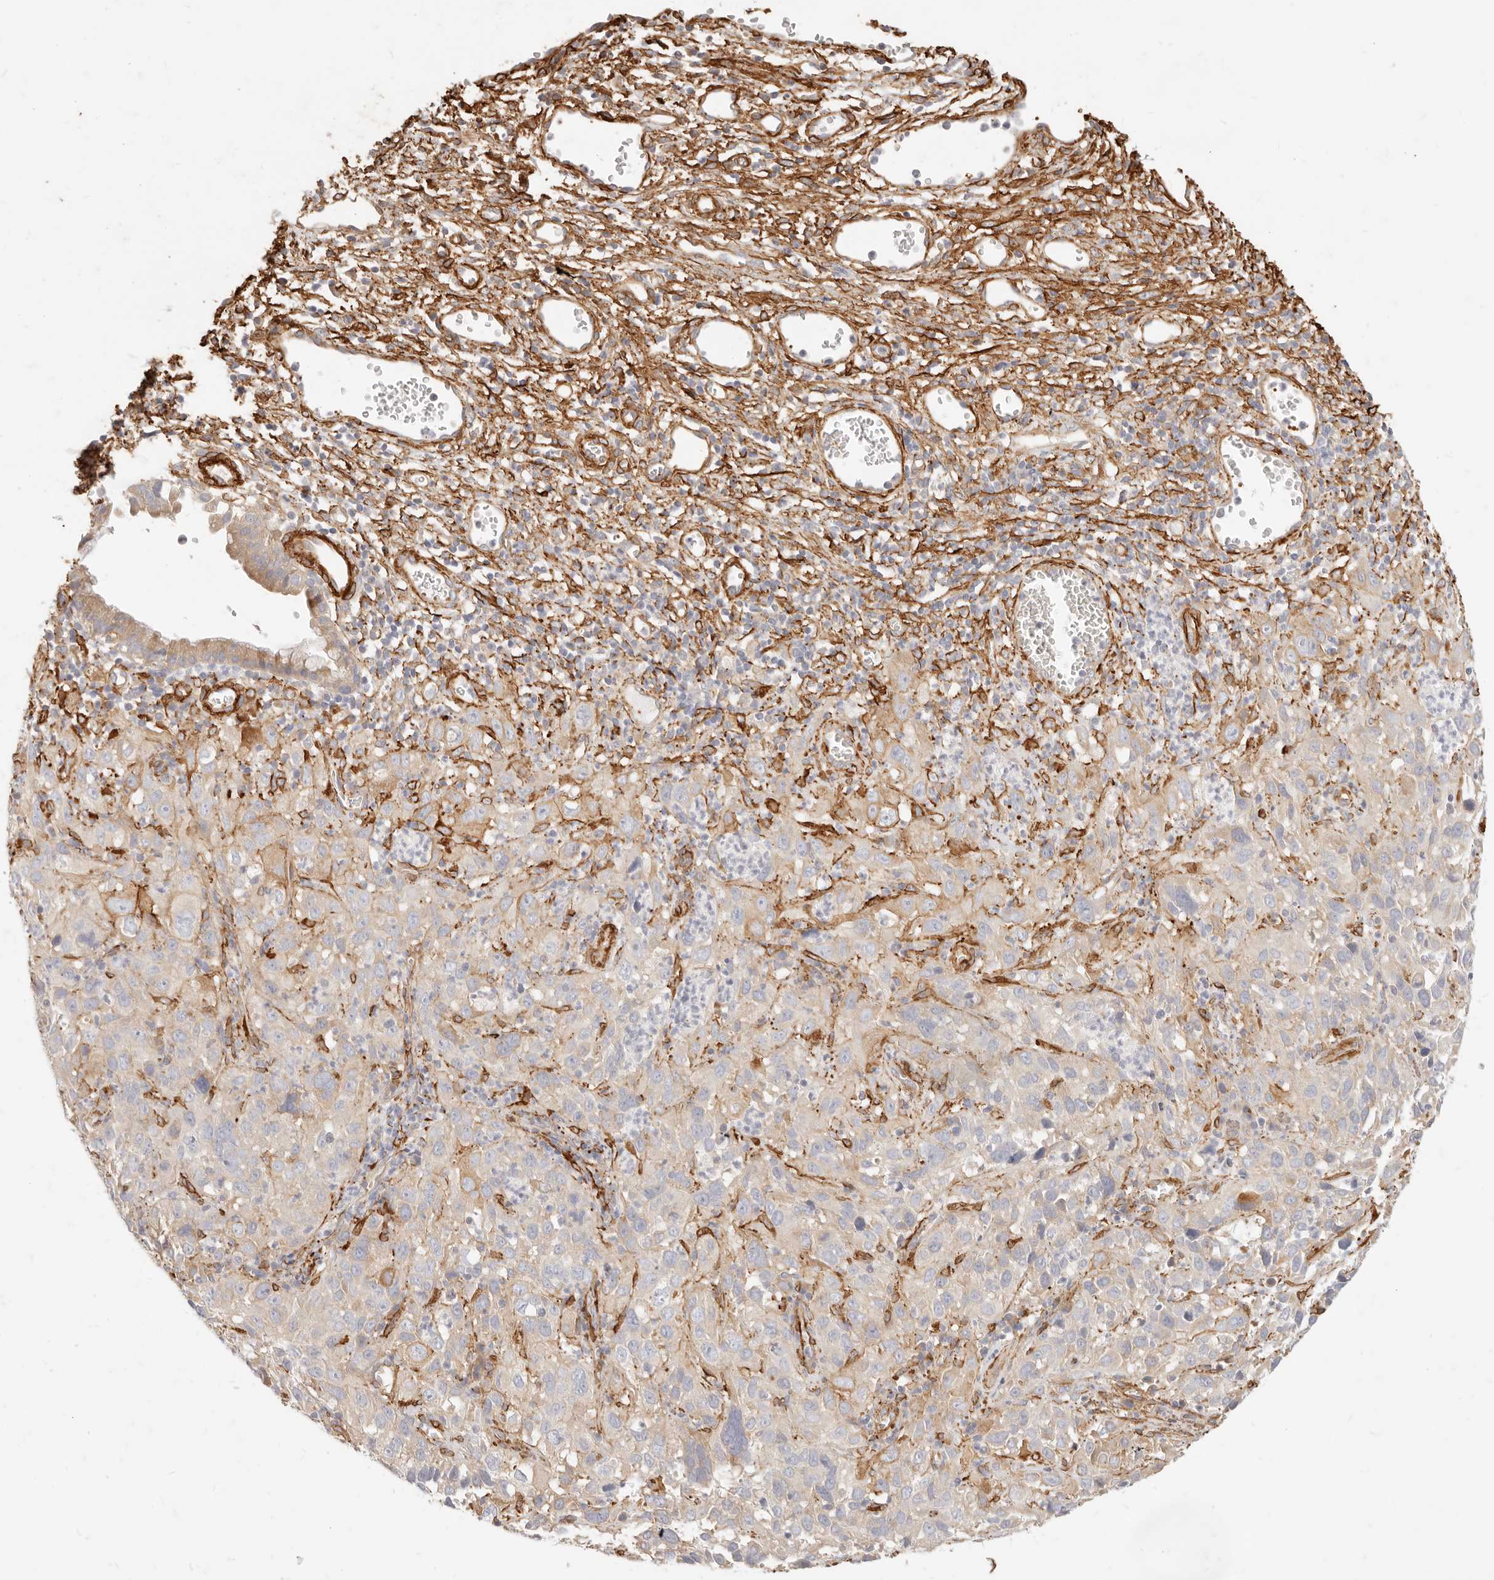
{"staining": {"intensity": "weak", "quantity": "<25%", "location": "cytoplasmic/membranous"}, "tissue": "cervical cancer", "cell_type": "Tumor cells", "image_type": "cancer", "snomed": [{"axis": "morphology", "description": "Squamous cell carcinoma, NOS"}, {"axis": "topography", "description": "Cervix"}], "caption": "An image of squamous cell carcinoma (cervical) stained for a protein shows no brown staining in tumor cells.", "gene": "TMTC2", "patient": {"sex": "female", "age": 32}}